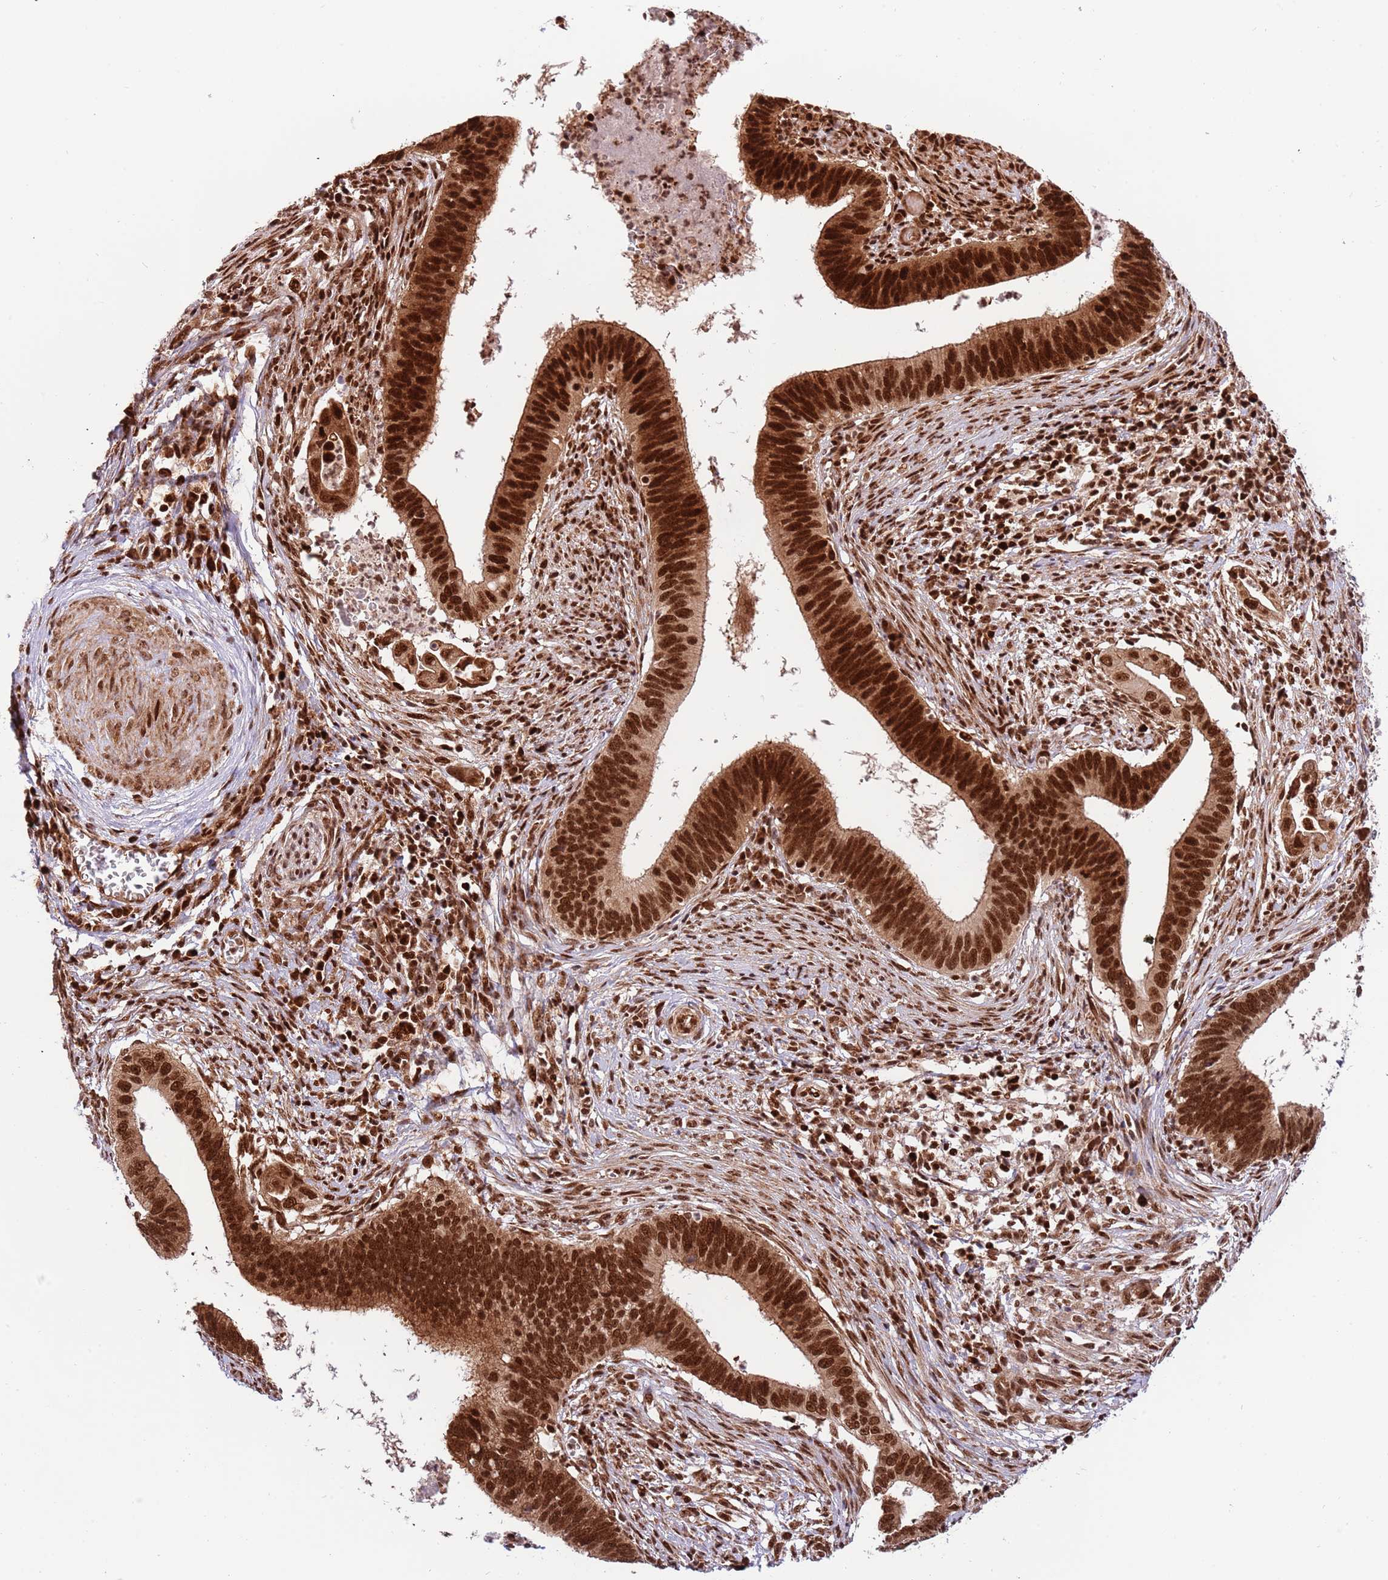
{"staining": {"intensity": "strong", "quantity": ">75%", "location": "cytoplasmic/membranous,nuclear"}, "tissue": "cervical cancer", "cell_type": "Tumor cells", "image_type": "cancer", "snomed": [{"axis": "morphology", "description": "Adenocarcinoma, NOS"}, {"axis": "topography", "description": "Cervix"}], "caption": "The immunohistochemical stain labels strong cytoplasmic/membranous and nuclear staining in tumor cells of adenocarcinoma (cervical) tissue.", "gene": "RIF1", "patient": {"sex": "female", "age": 42}}